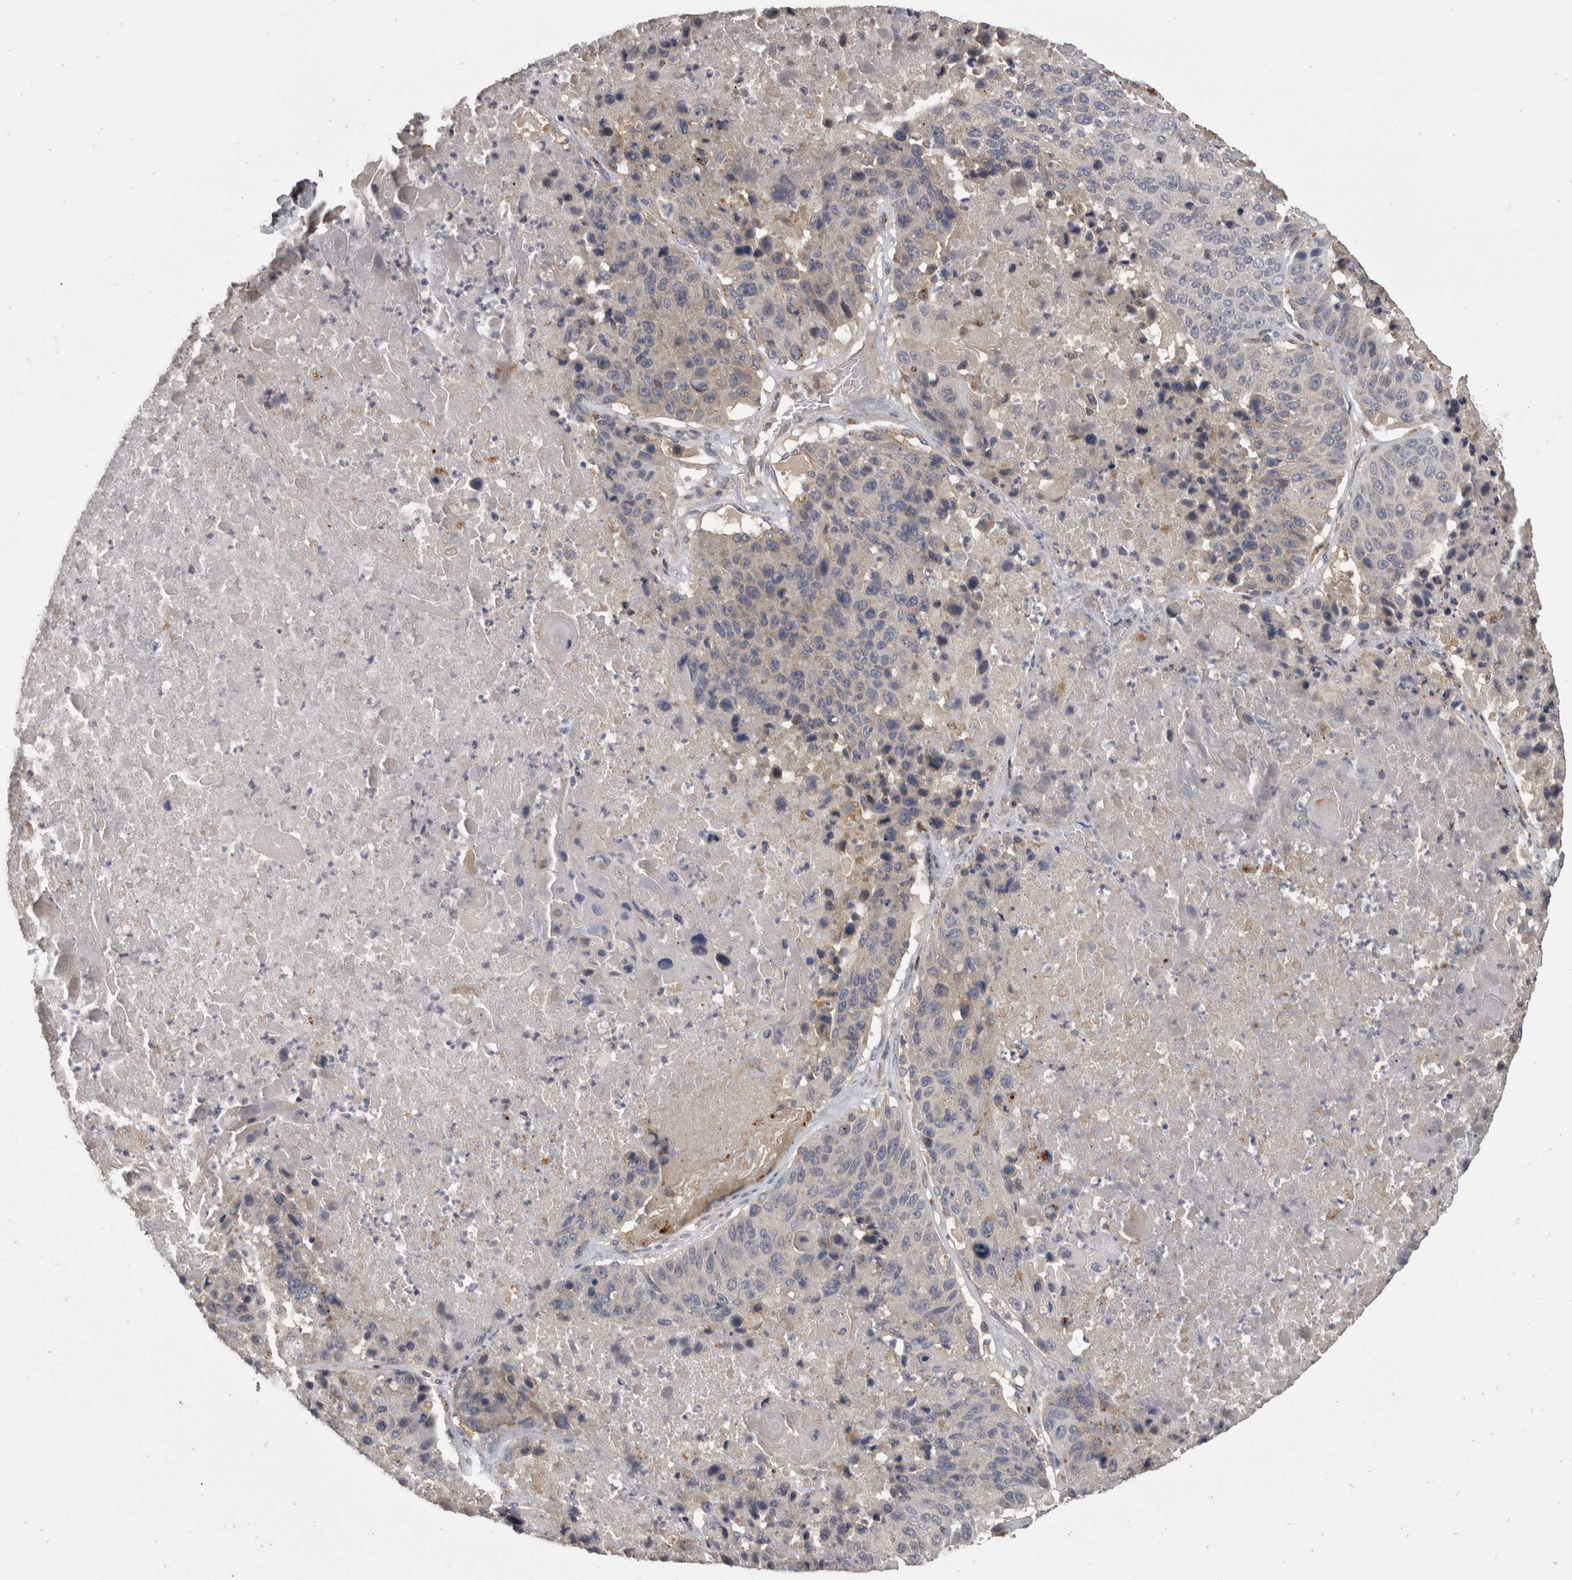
{"staining": {"intensity": "weak", "quantity": "<25%", "location": "cytoplasmic/membranous"}, "tissue": "lung cancer", "cell_type": "Tumor cells", "image_type": "cancer", "snomed": [{"axis": "morphology", "description": "Squamous cell carcinoma, NOS"}, {"axis": "topography", "description": "Lung"}], "caption": "Squamous cell carcinoma (lung) was stained to show a protein in brown. There is no significant staining in tumor cells. (DAB IHC, high magnification).", "gene": "PCM1", "patient": {"sex": "male", "age": 61}}